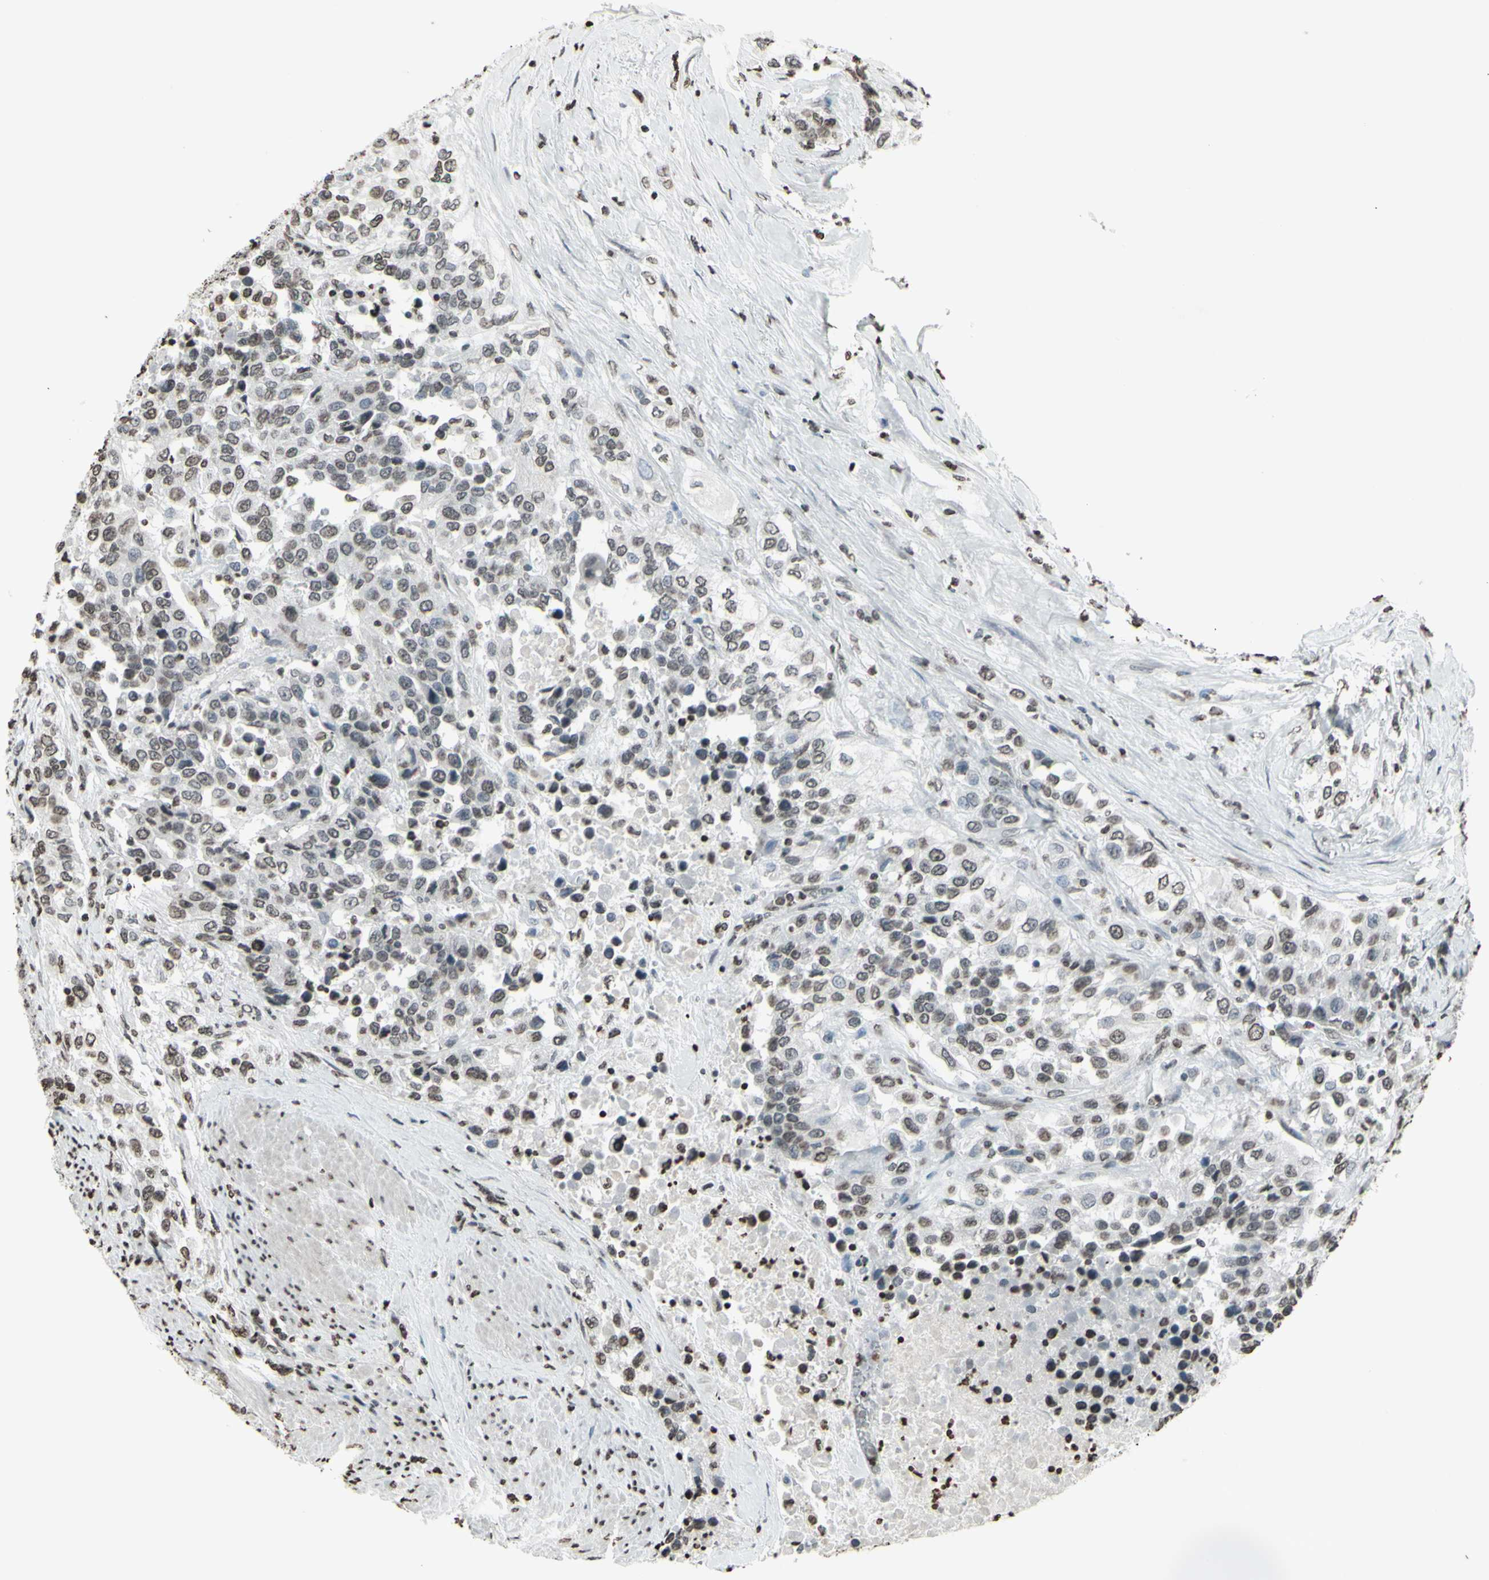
{"staining": {"intensity": "weak", "quantity": "25%-75%", "location": "cytoplasmic/membranous"}, "tissue": "urothelial cancer", "cell_type": "Tumor cells", "image_type": "cancer", "snomed": [{"axis": "morphology", "description": "Urothelial carcinoma, High grade"}, {"axis": "topography", "description": "Urinary bladder"}], "caption": "Brown immunohistochemical staining in urothelial cancer reveals weak cytoplasmic/membranous staining in about 25%-75% of tumor cells.", "gene": "CD79B", "patient": {"sex": "female", "age": 80}}